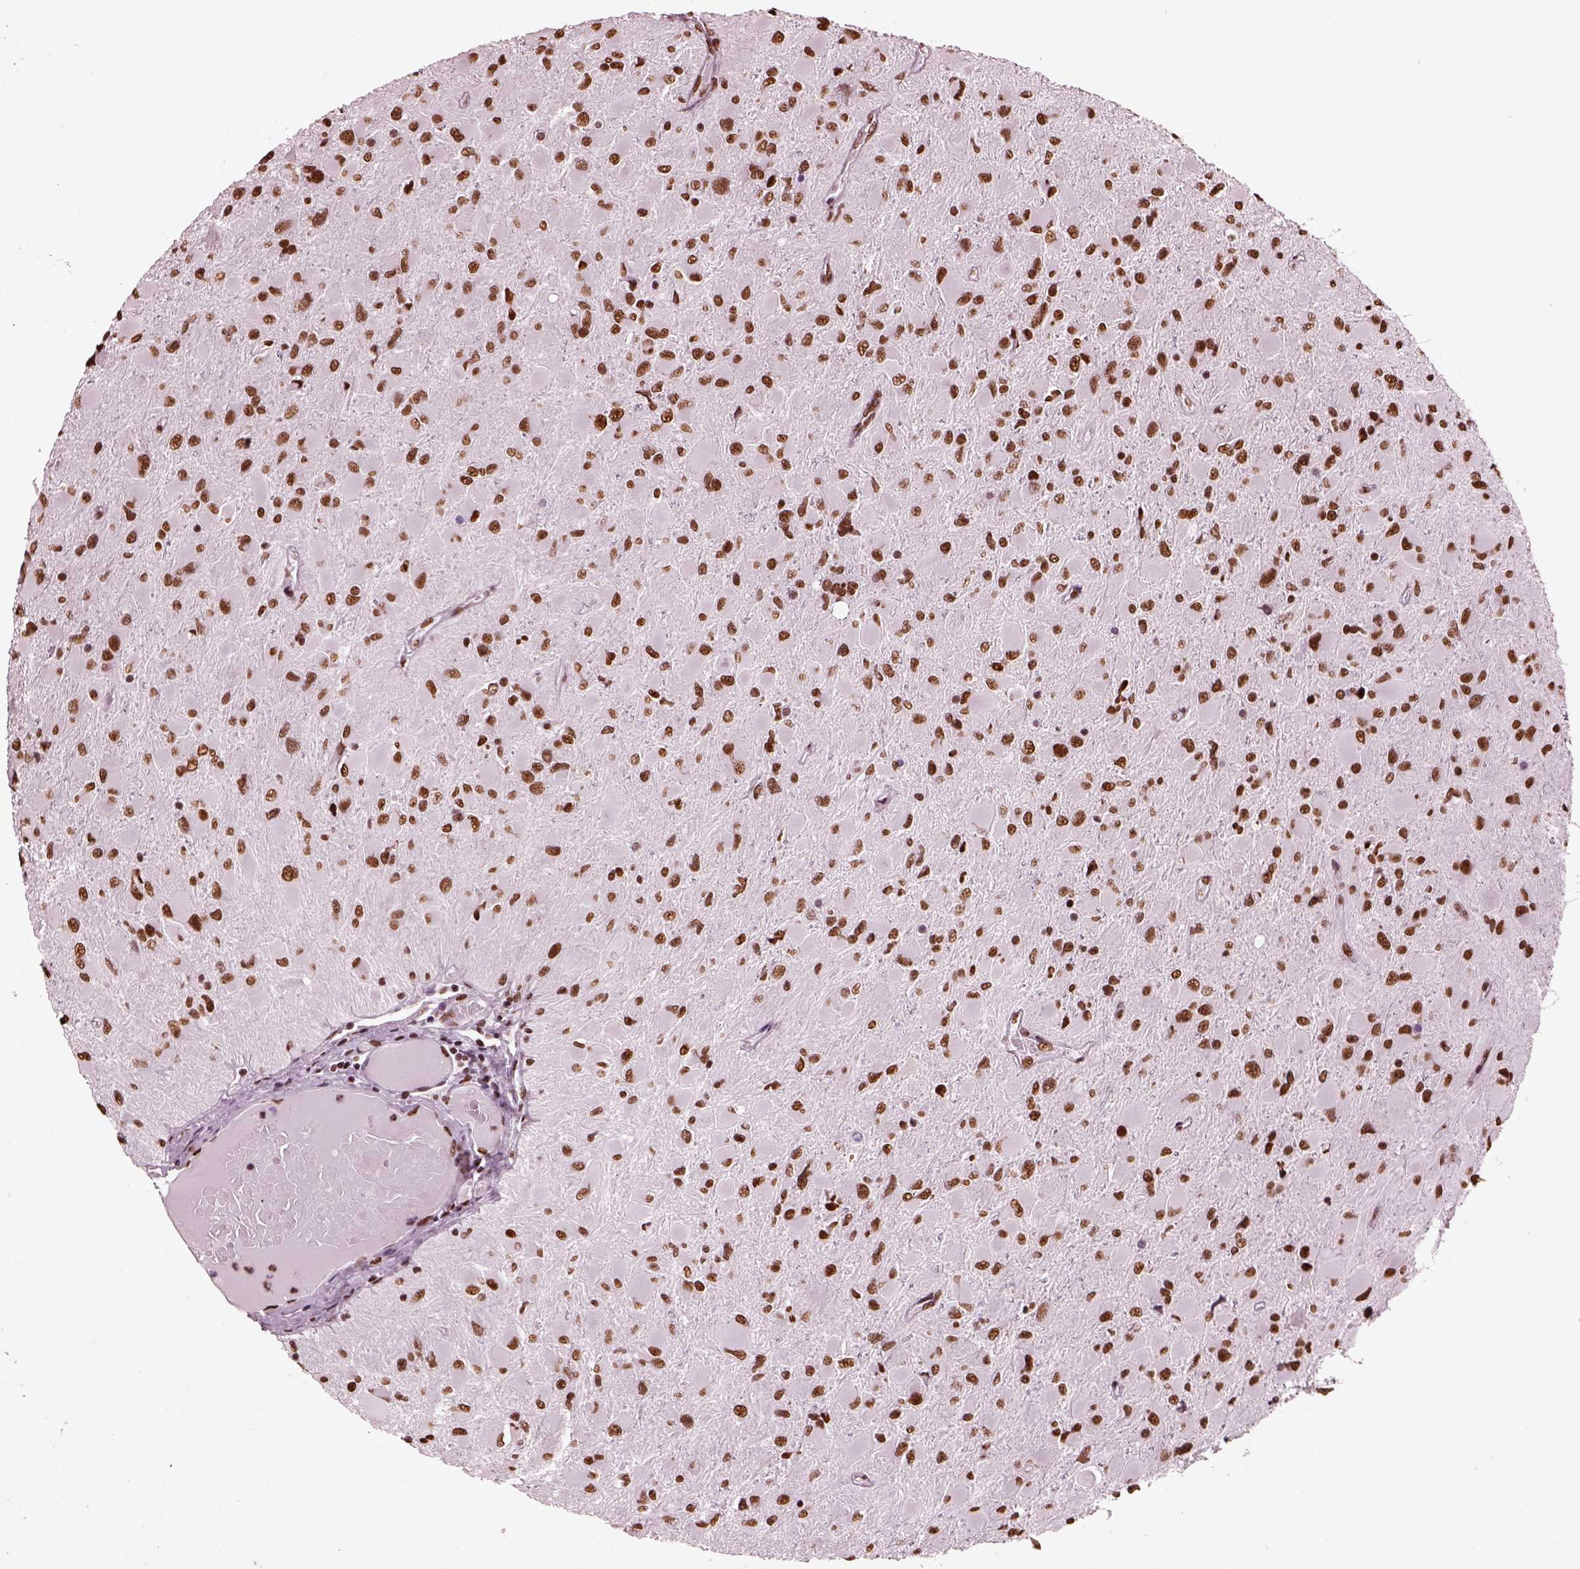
{"staining": {"intensity": "strong", "quantity": ">75%", "location": "nuclear"}, "tissue": "glioma", "cell_type": "Tumor cells", "image_type": "cancer", "snomed": [{"axis": "morphology", "description": "Glioma, malignant, High grade"}, {"axis": "topography", "description": "Cerebral cortex"}], "caption": "A histopathology image of human malignant glioma (high-grade) stained for a protein shows strong nuclear brown staining in tumor cells.", "gene": "CBFA2T3", "patient": {"sex": "female", "age": 36}}